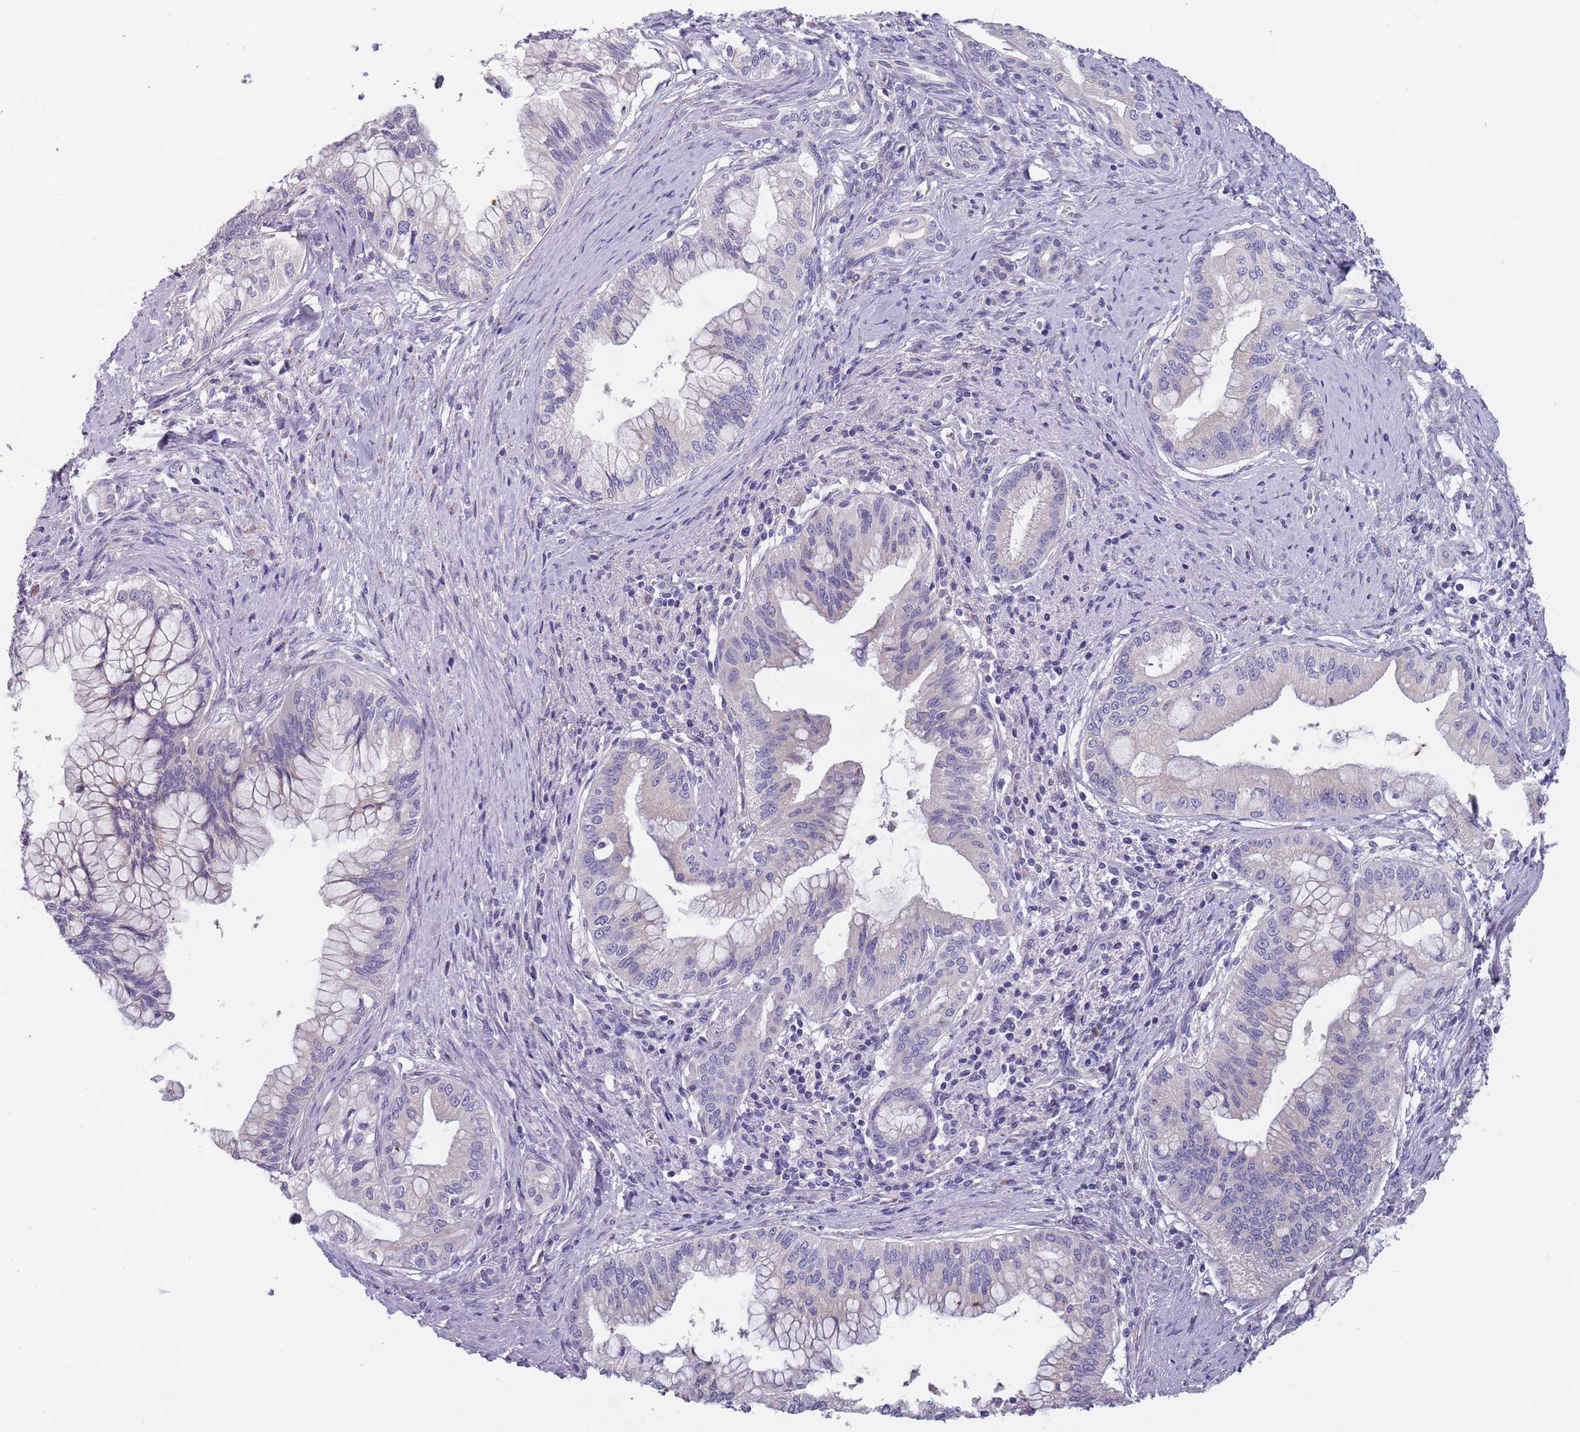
{"staining": {"intensity": "negative", "quantity": "none", "location": "none"}, "tissue": "pancreatic cancer", "cell_type": "Tumor cells", "image_type": "cancer", "snomed": [{"axis": "morphology", "description": "Adenocarcinoma, NOS"}, {"axis": "topography", "description": "Pancreas"}], "caption": "A high-resolution image shows immunohistochemistry (IHC) staining of adenocarcinoma (pancreatic), which exhibits no significant staining in tumor cells.", "gene": "MAN1C1", "patient": {"sex": "male", "age": 46}}